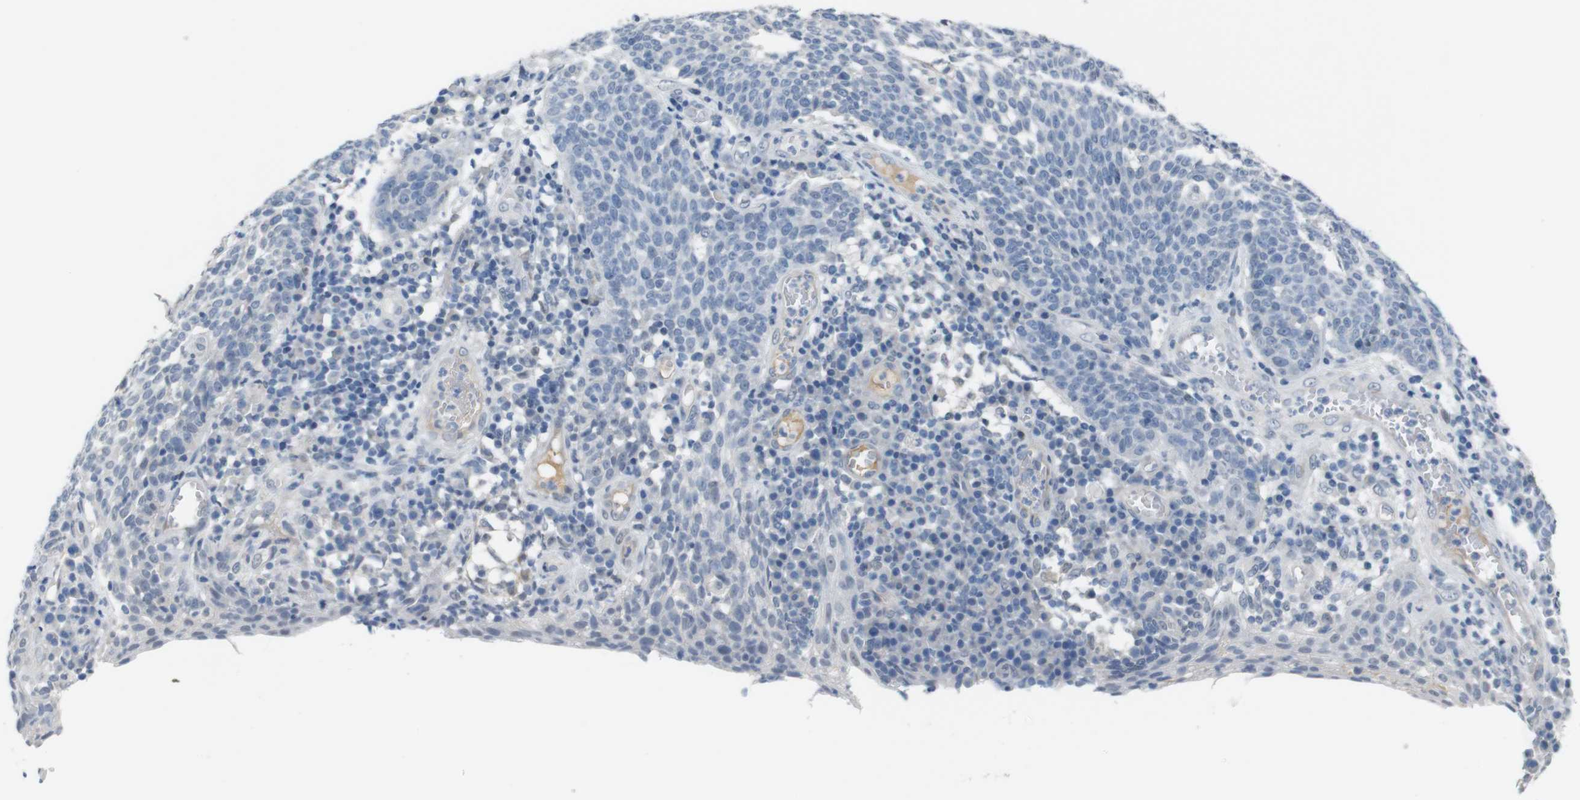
{"staining": {"intensity": "negative", "quantity": "none", "location": "none"}, "tissue": "cervical cancer", "cell_type": "Tumor cells", "image_type": "cancer", "snomed": [{"axis": "morphology", "description": "Squamous cell carcinoma, NOS"}, {"axis": "topography", "description": "Cervix"}], "caption": "The immunohistochemistry (IHC) histopathology image has no significant positivity in tumor cells of cervical squamous cell carcinoma tissue.", "gene": "CHRM5", "patient": {"sex": "female", "age": 34}}